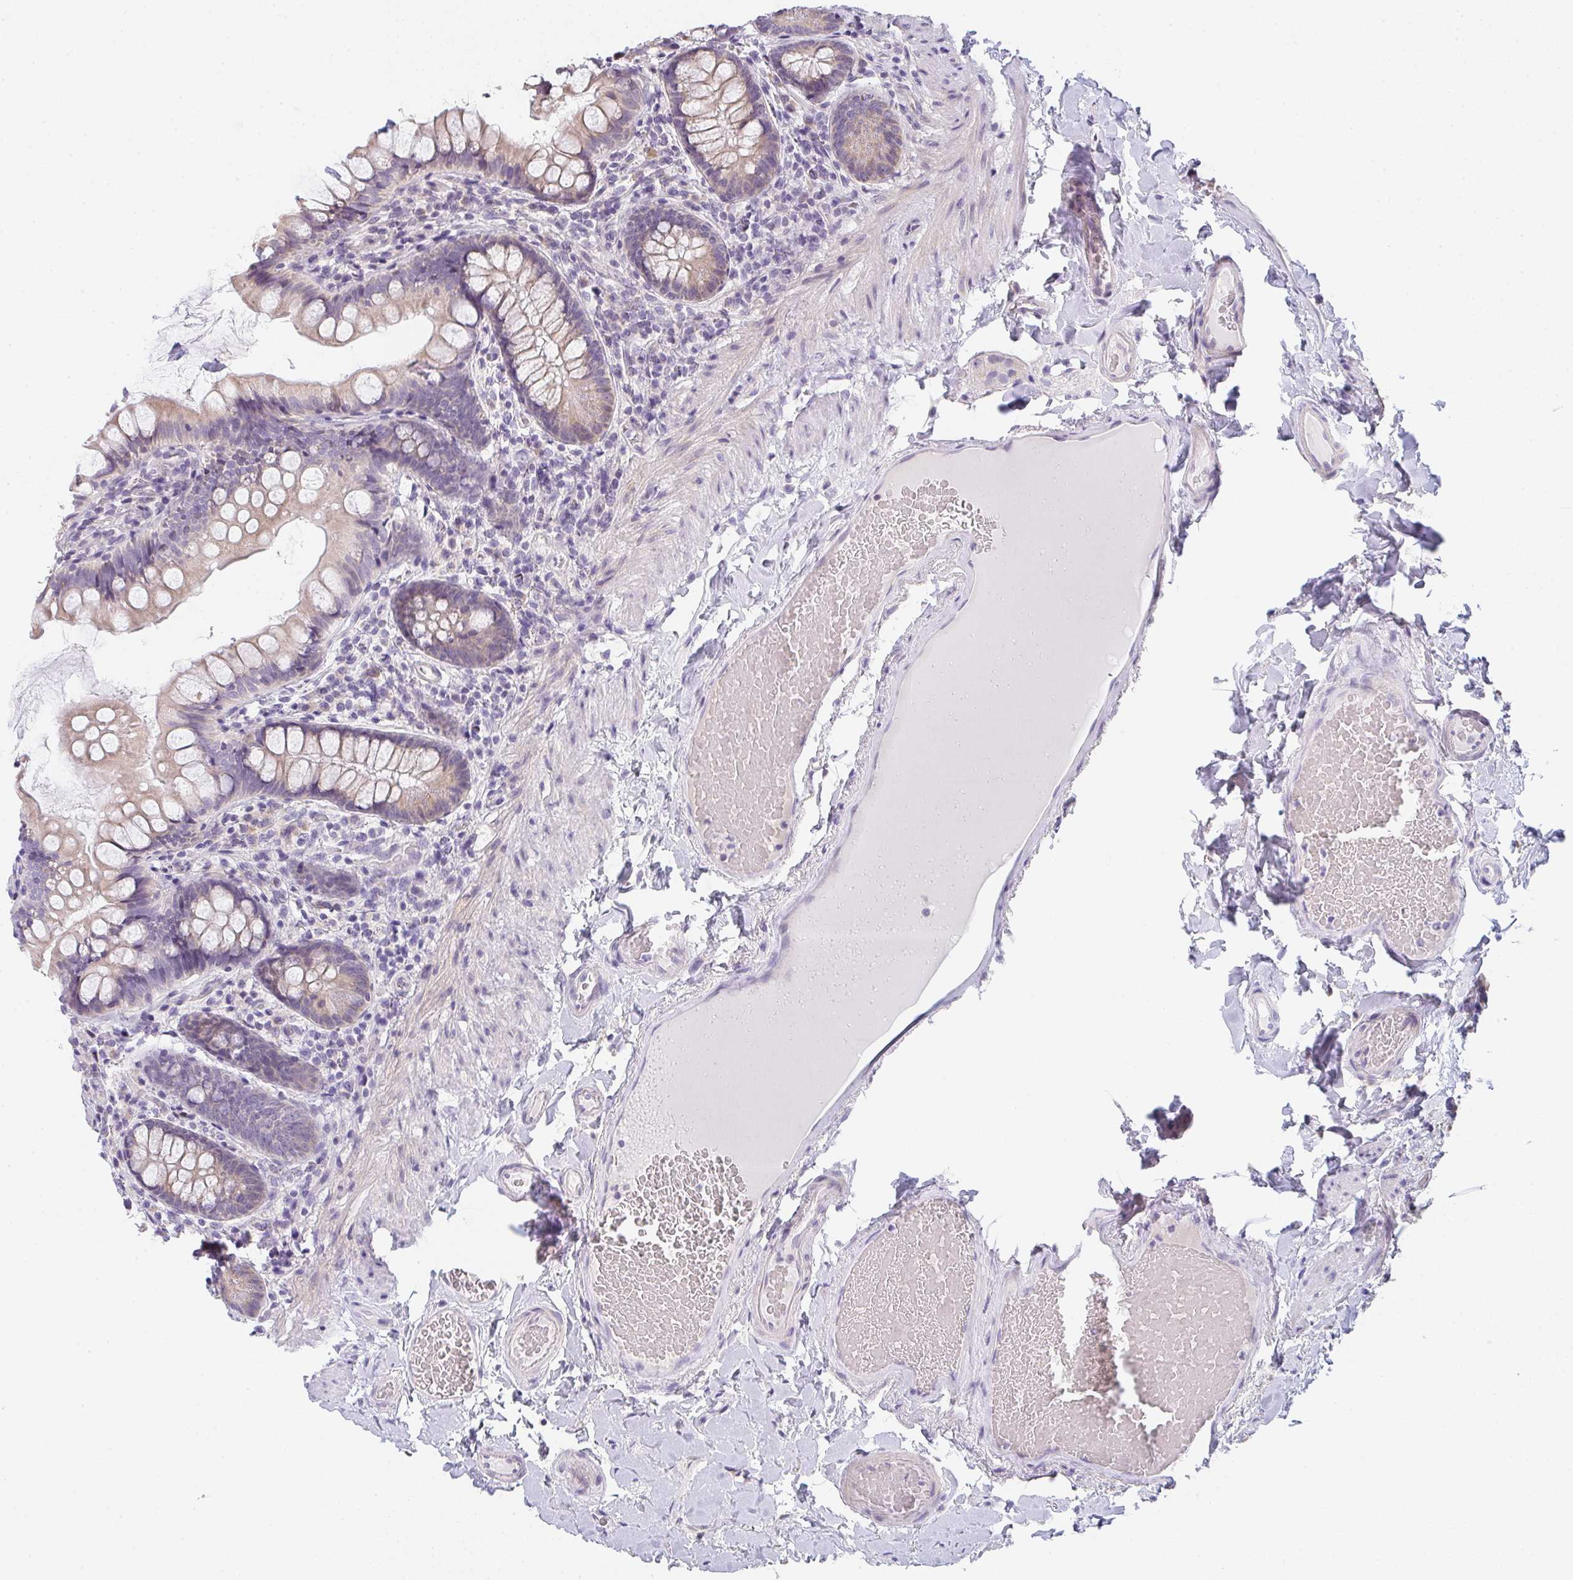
{"staining": {"intensity": "weak", "quantity": ">75%", "location": "cytoplasmic/membranous"}, "tissue": "small intestine", "cell_type": "Glandular cells", "image_type": "normal", "snomed": [{"axis": "morphology", "description": "Normal tissue, NOS"}, {"axis": "topography", "description": "Small intestine"}], "caption": "High-magnification brightfield microscopy of unremarkable small intestine stained with DAB (brown) and counterstained with hematoxylin (blue). glandular cells exhibit weak cytoplasmic/membranous expression is appreciated in approximately>75% of cells.", "gene": "CACNA1S", "patient": {"sex": "male", "age": 70}}